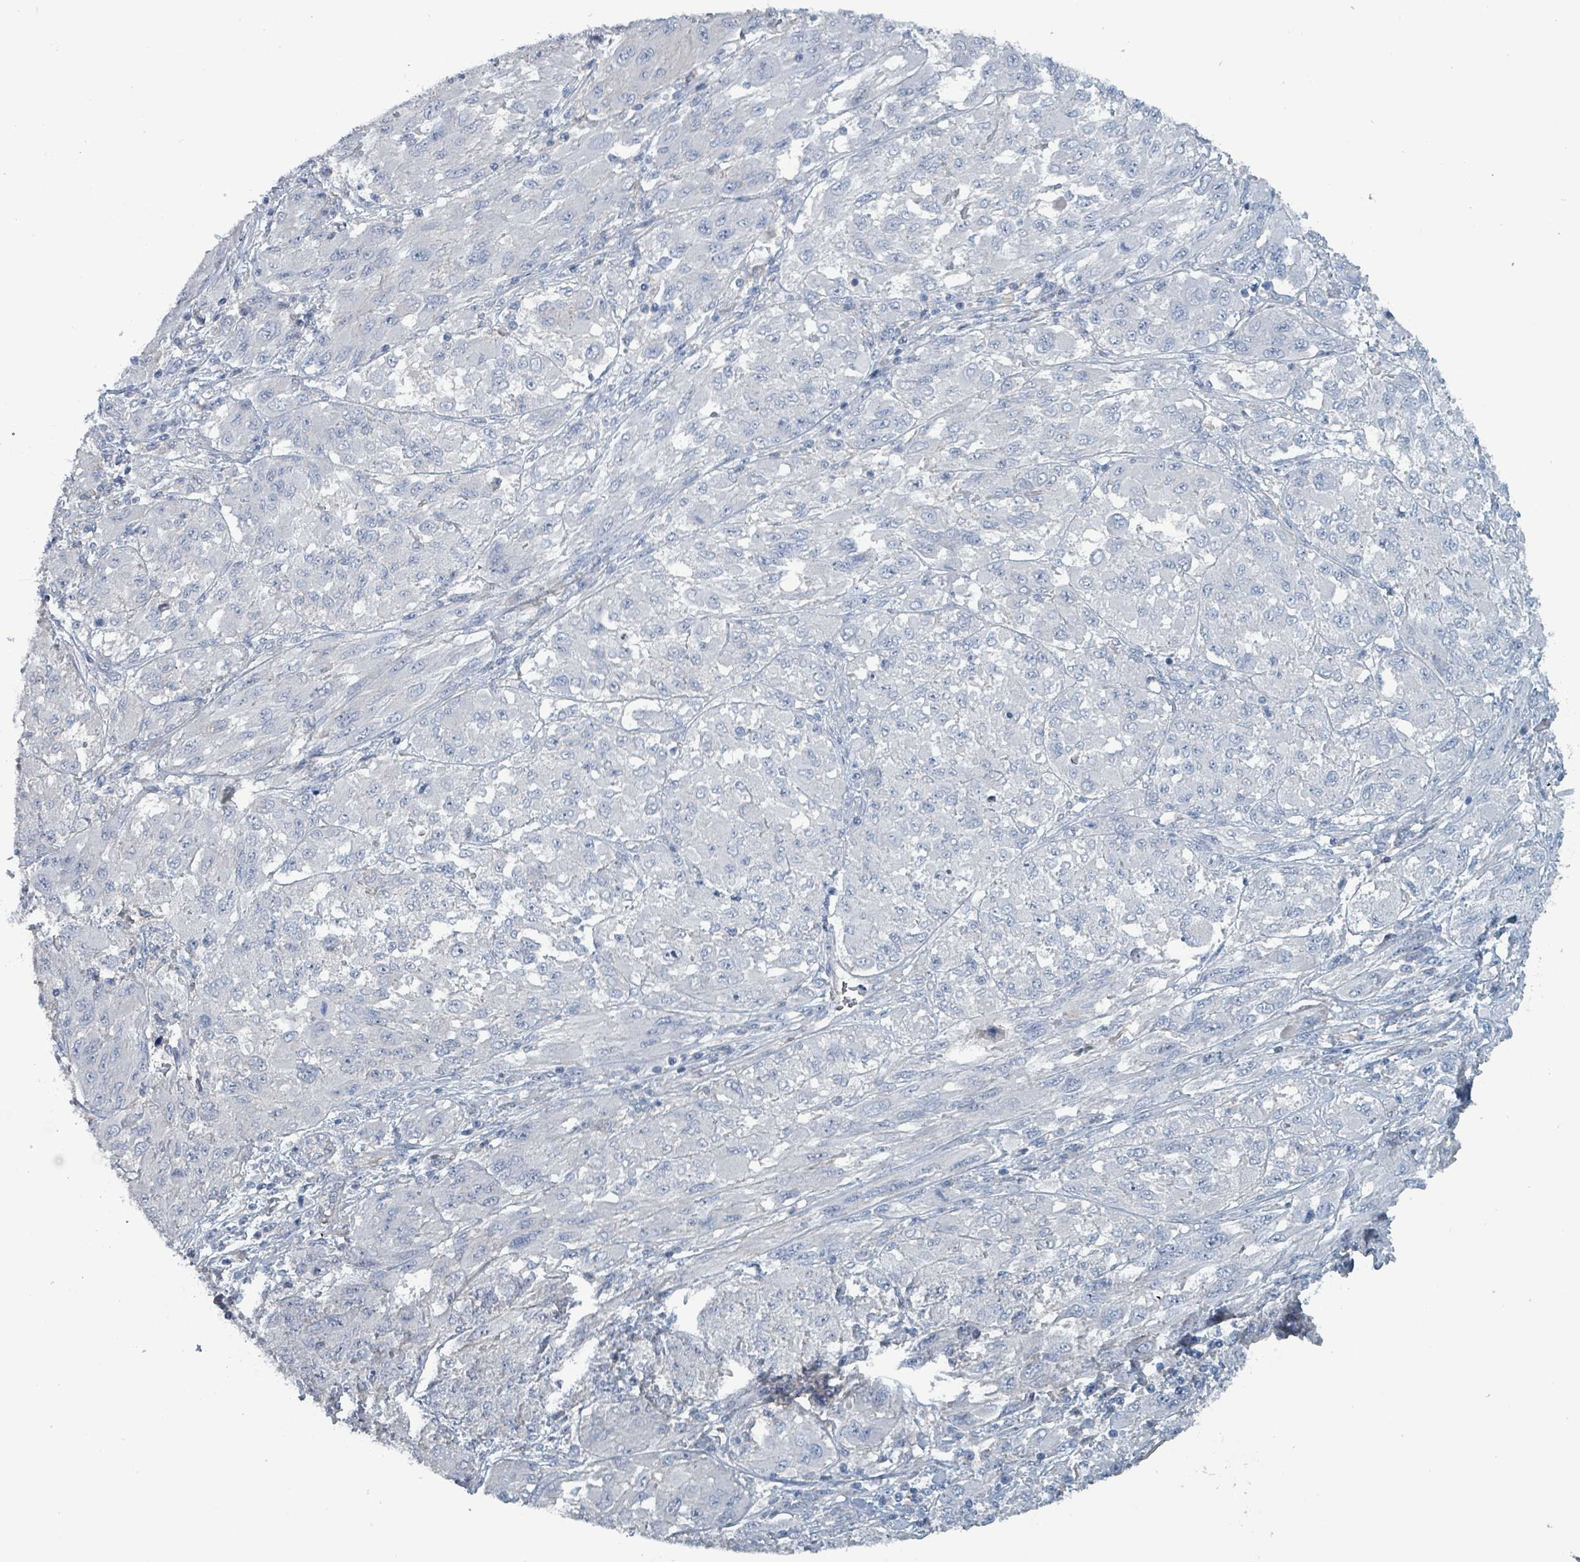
{"staining": {"intensity": "negative", "quantity": "none", "location": "none"}, "tissue": "melanoma", "cell_type": "Tumor cells", "image_type": "cancer", "snomed": [{"axis": "morphology", "description": "Malignant melanoma, NOS"}, {"axis": "topography", "description": "Skin"}], "caption": "Image shows no significant protein positivity in tumor cells of melanoma. Nuclei are stained in blue.", "gene": "TAAR5", "patient": {"sex": "female", "age": 91}}